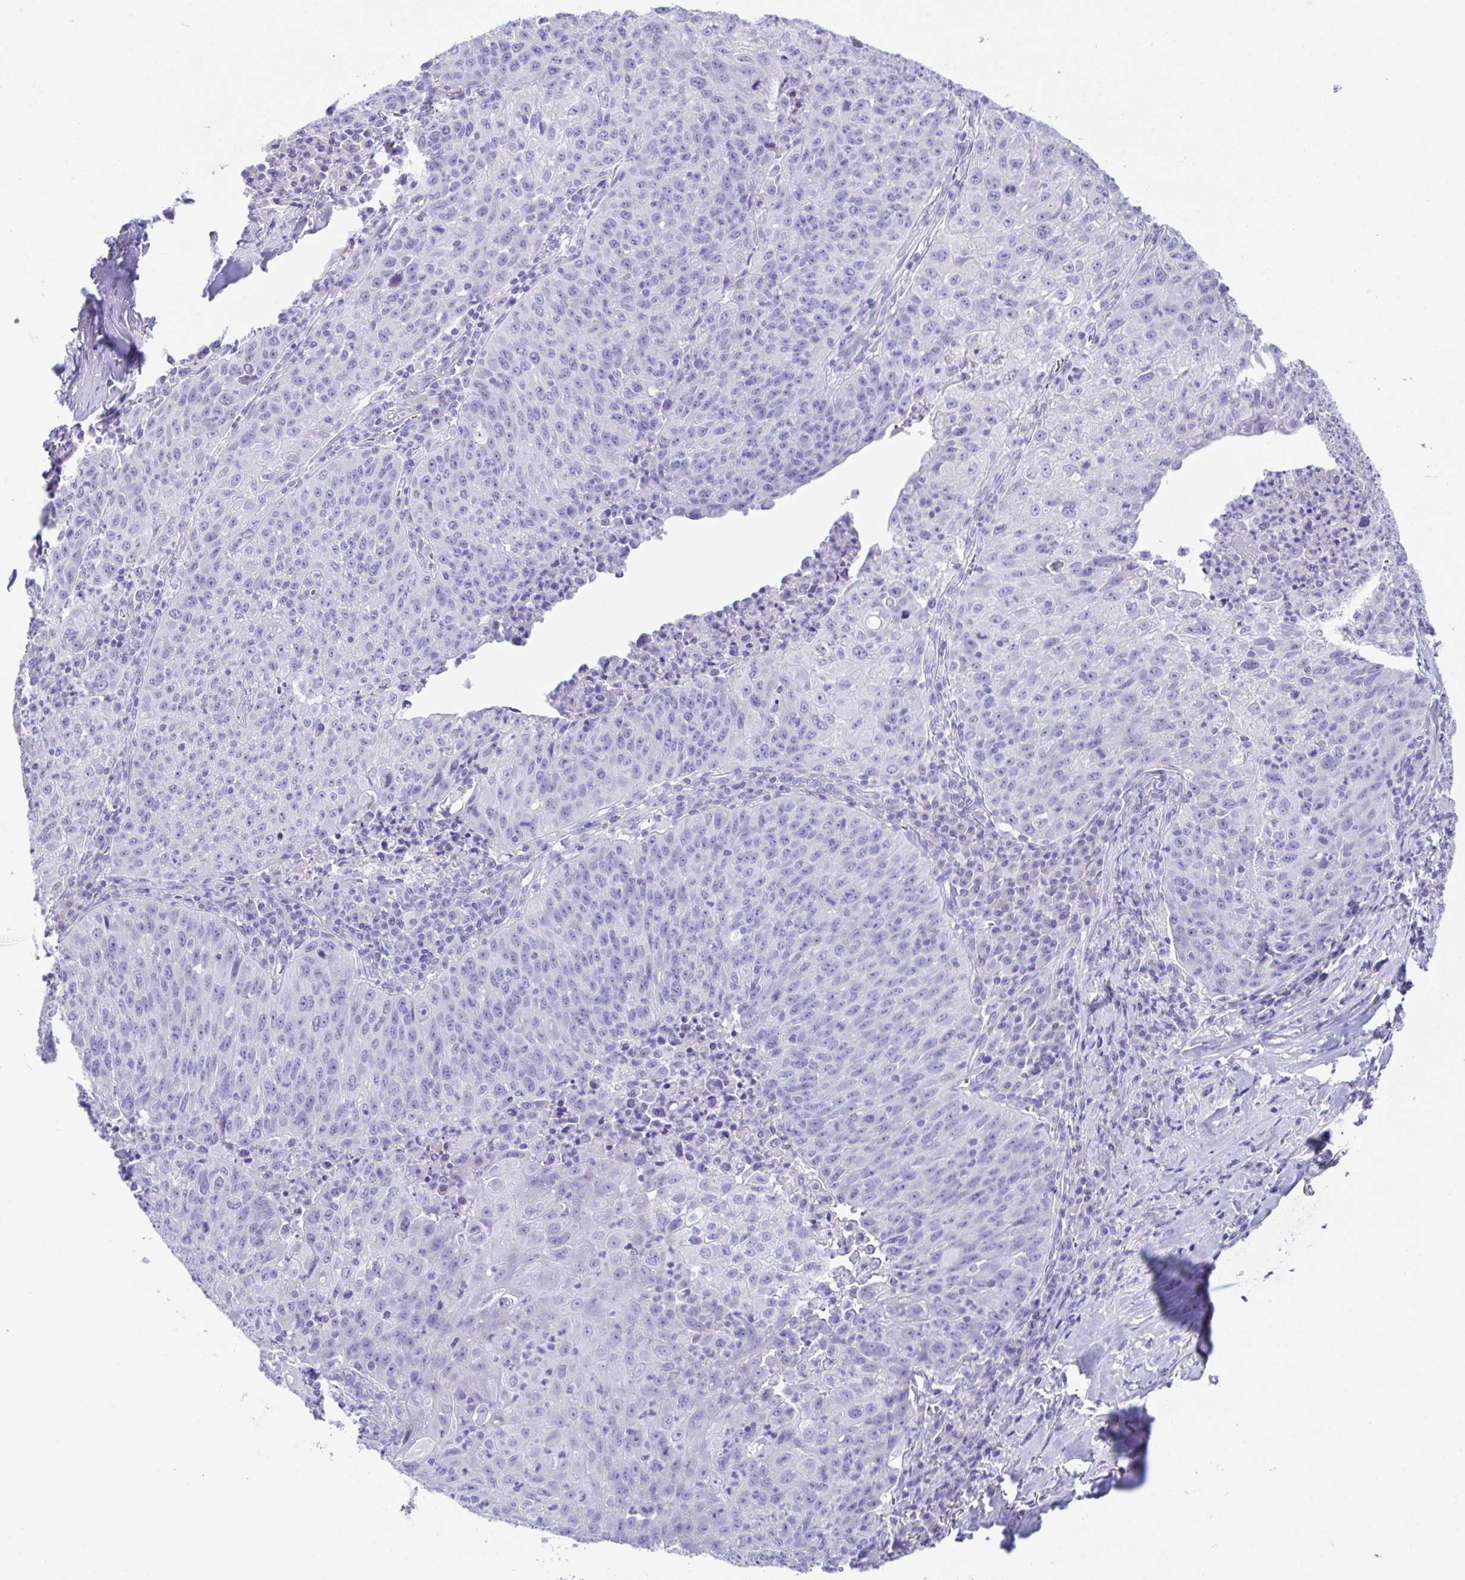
{"staining": {"intensity": "negative", "quantity": "none", "location": "none"}, "tissue": "lung cancer", "cell_type": "Tumor cells", "image_type": "cancer", "snomed": [{"axis": "morphology", "description": "Squamous cell carcinoma, NOS"}, {"axis": "morphology", "description": "Squamous cell carcinoma, metastatic, NOS"}, {"axis": "topography", "description": "Bronchus"}, {"axis": "topography", "description": "Lung"}], "caption": "The immunohistochemistry photomicrograph has no significant positivity in tumor cells of lung squamous cell carcinoma tissue.", "gene": "SLC16A6", "patient": {"sex": "male", "age": 62}}